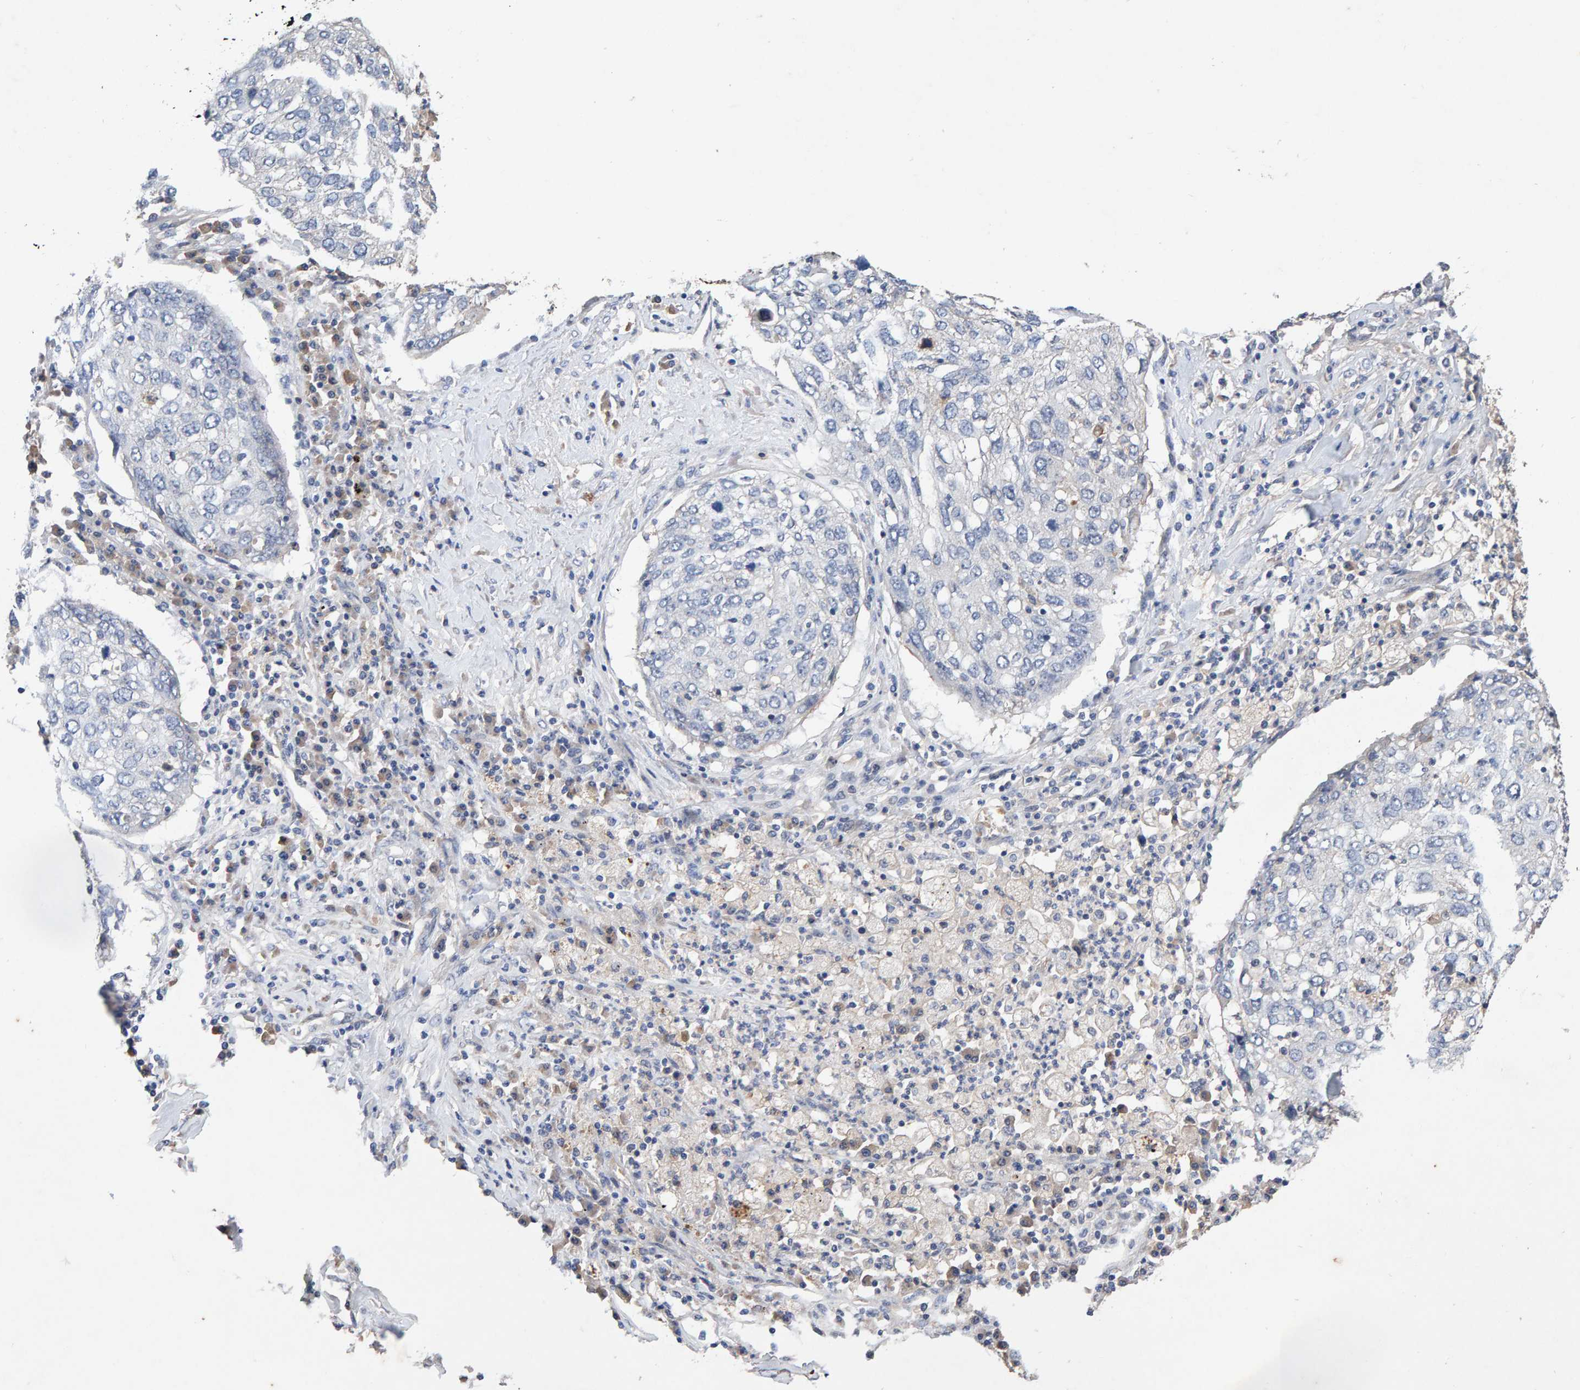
{"staining": {"intensity": "negative", "quantity": "none", "location": "none"}, "tissue": "lung cancer", "cell_type": "Tumor cells", "image_type": "cancer", "snomed": [{"axis": "morphology", "description": "Squamous cell carcinoma, NOS"}, {"axis": "topography", "description": "Lung"}], "caption": "DAB immunohistochemical staining of human lung cancer (squamous cell carcinoma) shows no significant expression in tumor cells.", "gene": "EFR3A", "patient": {"sex": "female", "age": 63}}